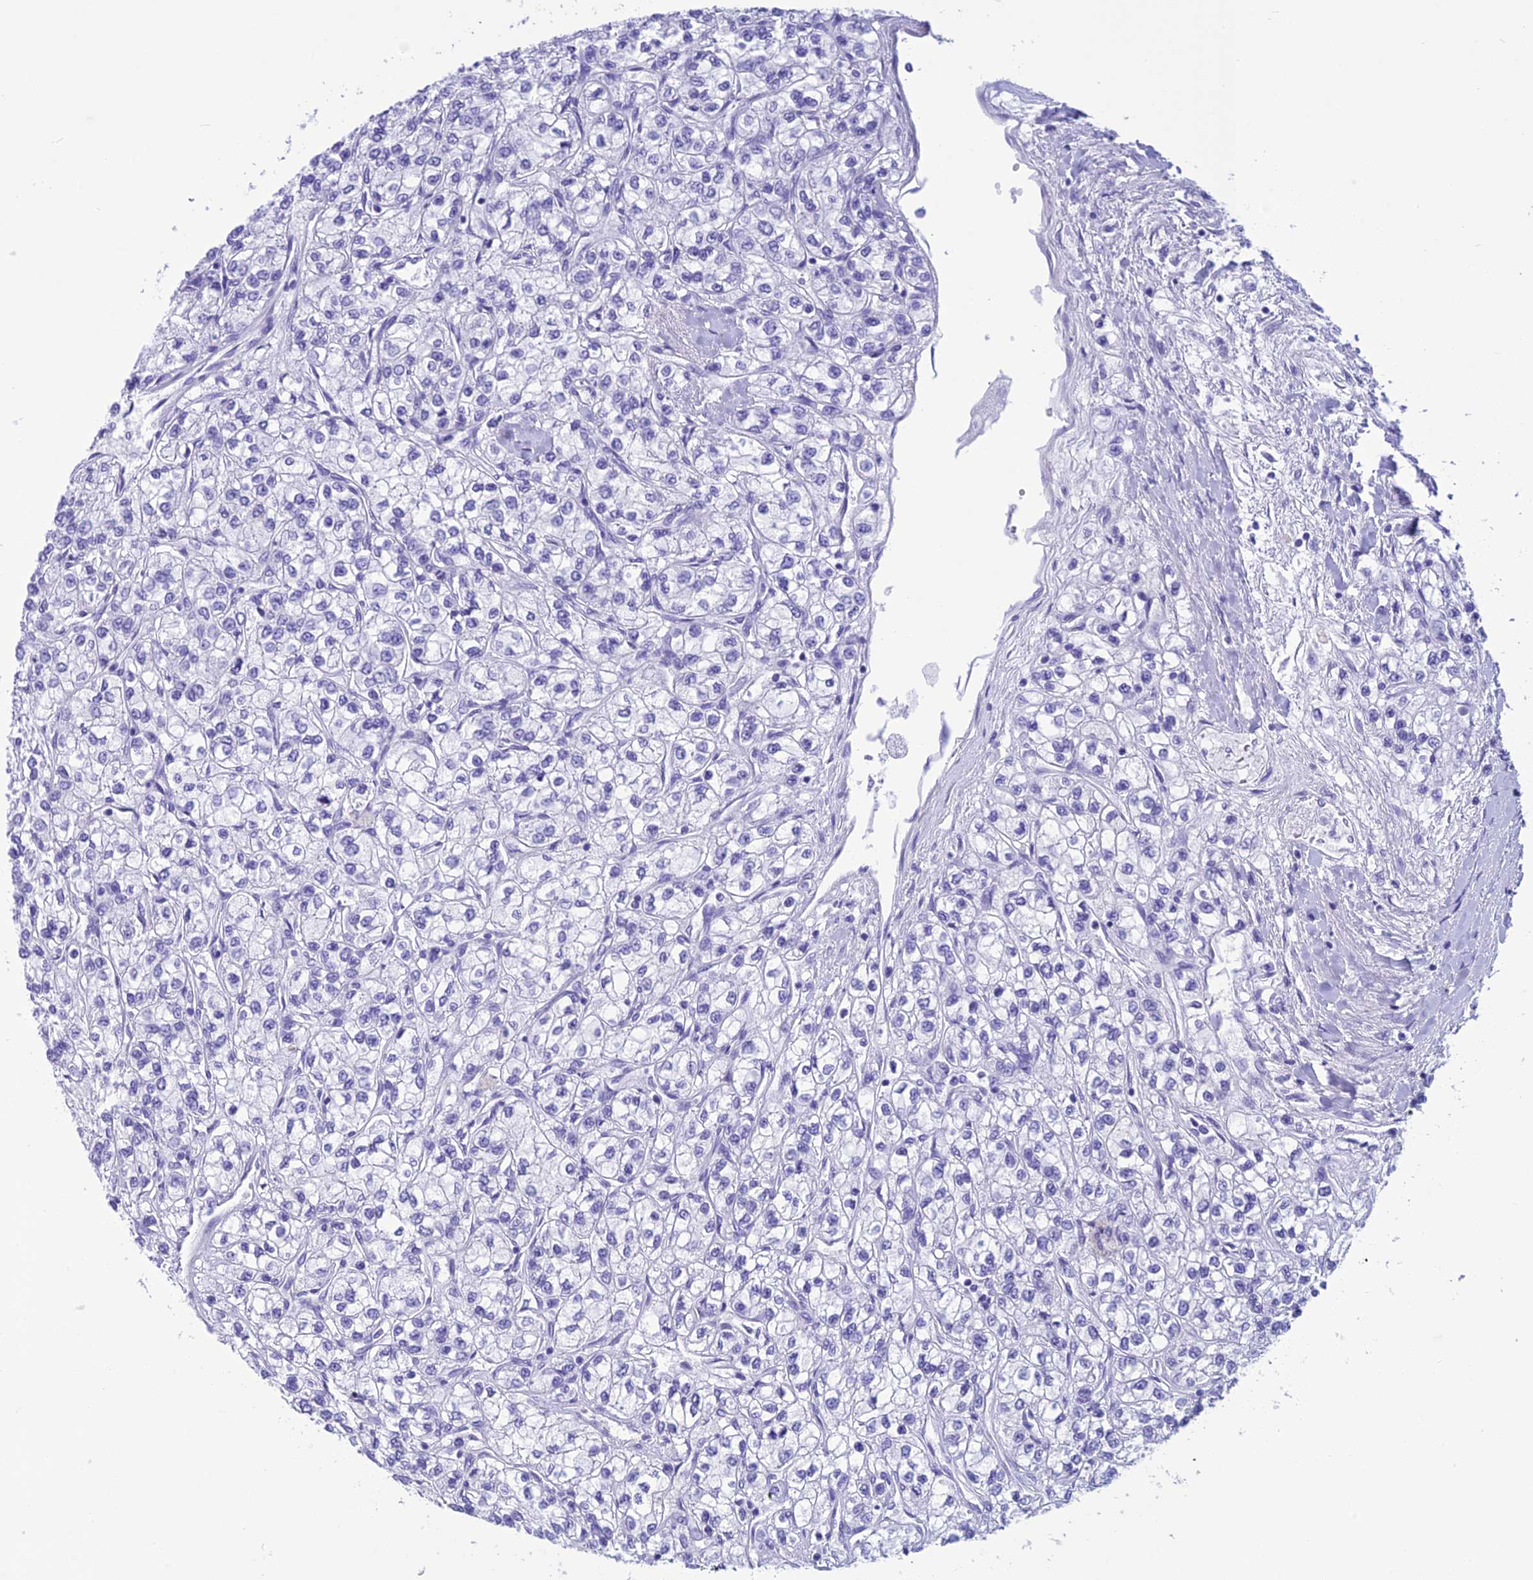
{"staining": {"intensity": "negative", "quantity": "none", "location": "none"}, "tissue": "renal cancer", "cell_type": "Tumor cells", "image_type": "cancer", "snomed": [{"axis": "morphology", "description": "Adenocarcinoma, NOS"}, {"axis": "topography", "description": "Kidney"}], "caption": "Histopathology image shows no significant protein expression in tumor cells of adenocarcinoma (renal).", "gene": "TRAM1L1", "patient": {"sex": "male", "age": 80}}